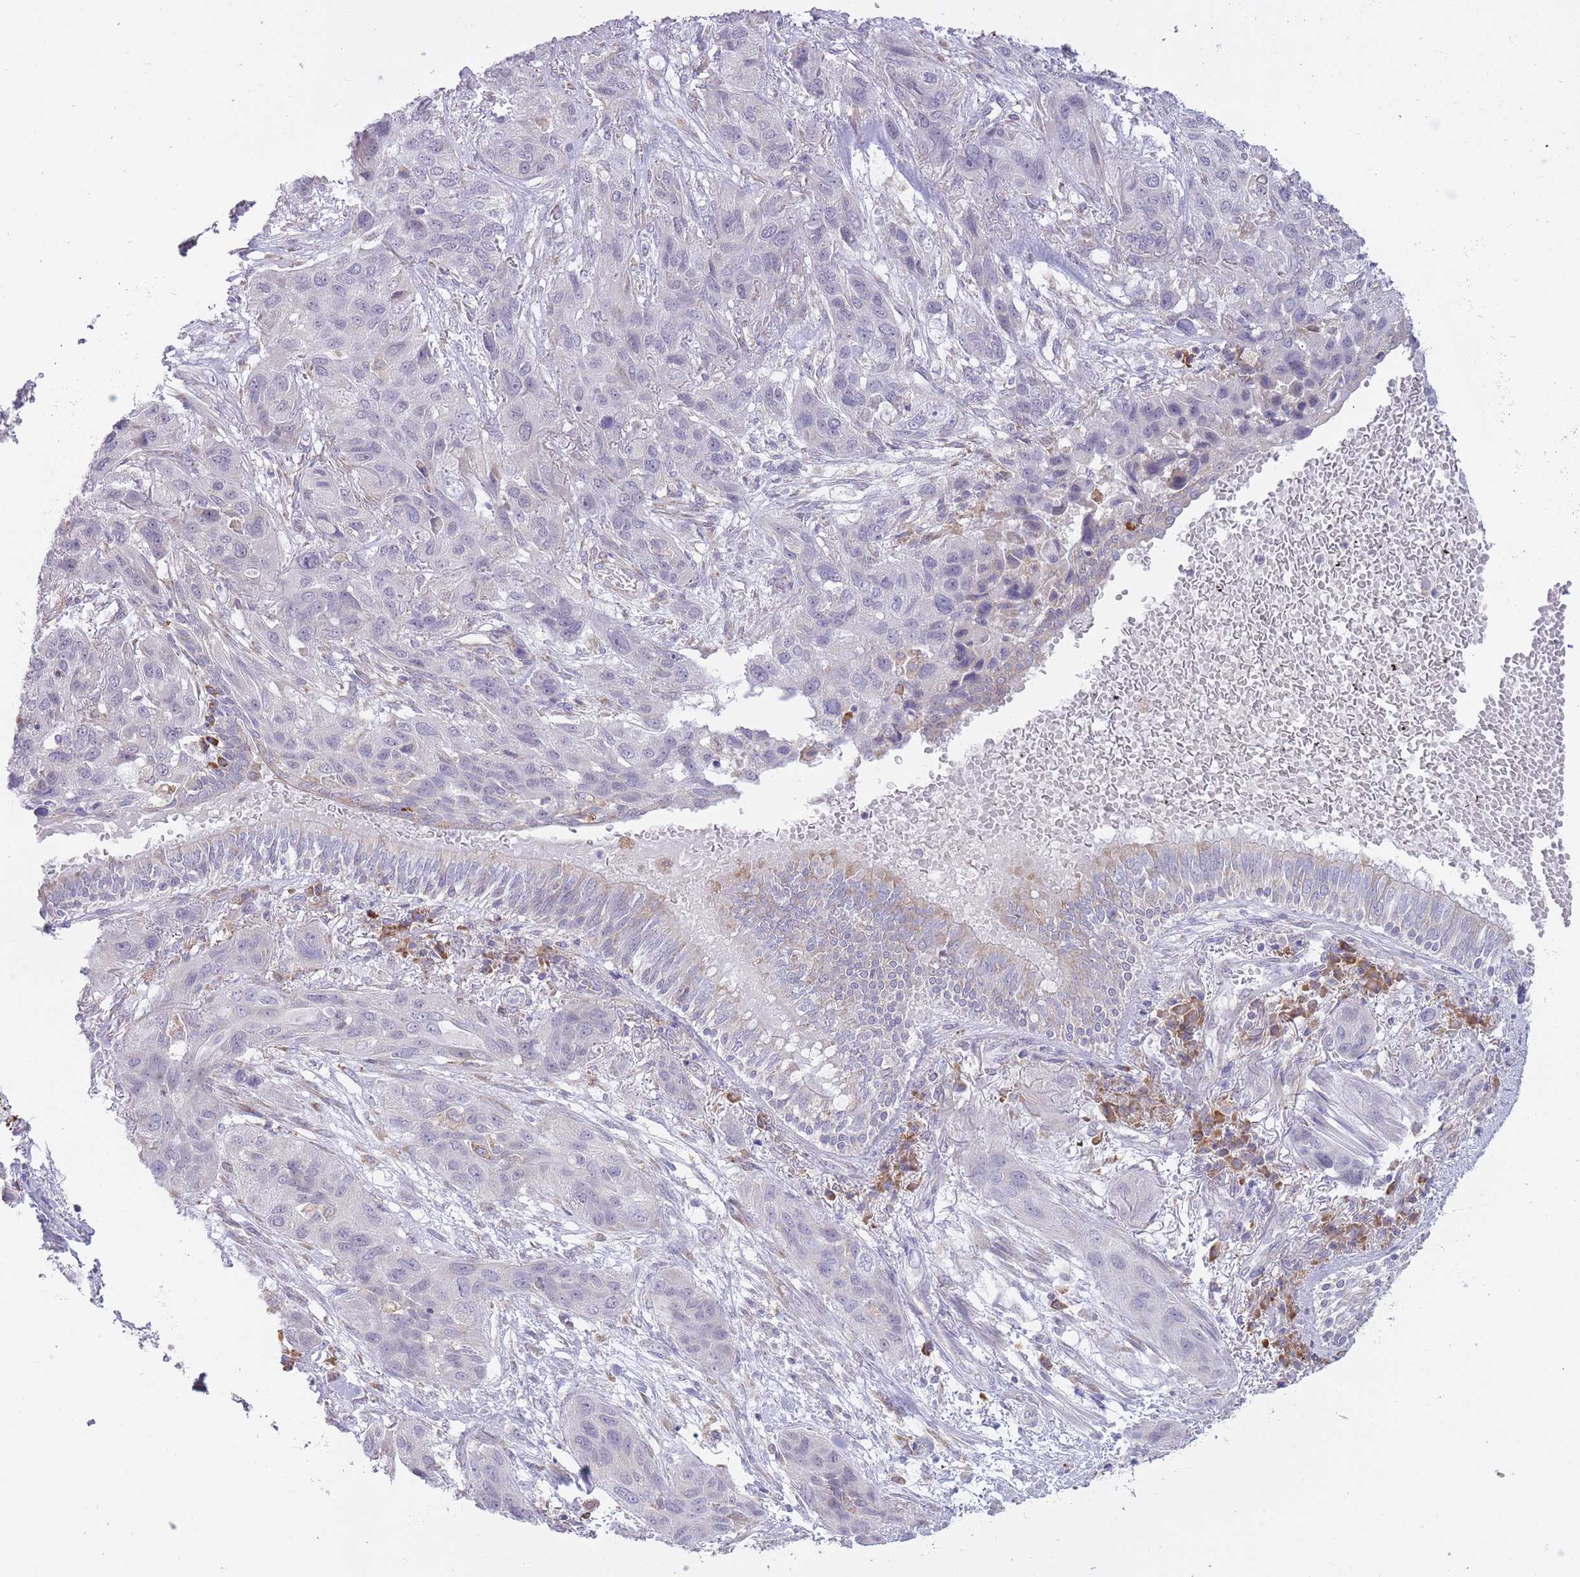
{"staining": {"intensity": "negative", "quantity": "none", "location": "none"}, "tissue": "lung cancer", "cell_type": "Tumor cells", "image_type": "cancer", "snomed": [{"axis": "morphology", "description": "Squamous cell carcinoma, NOS"}, {"axis": "topography", "description": "Lung"}], "caption": "The photomicrograph shows no staining of tumor cells in lung cancer (squamous cell carcinoma).", "gene": "TRAPPC5", "patient": {"sex": "female", "age": 70}}